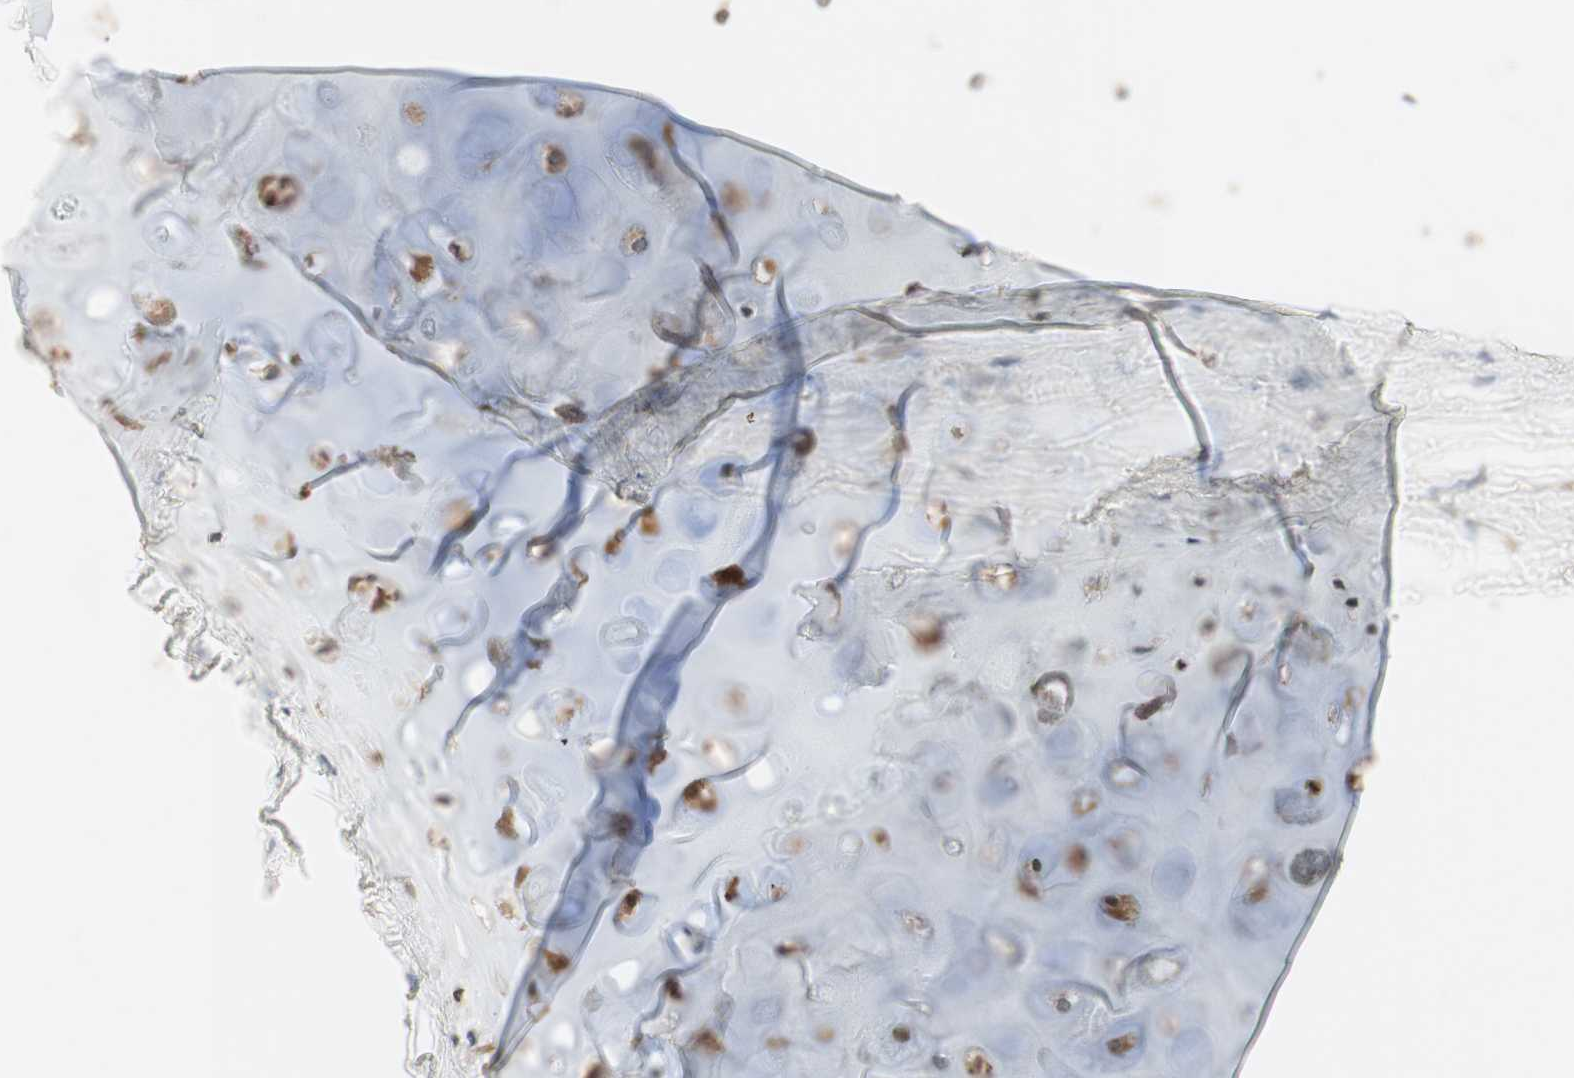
{"staining": {"intensity": "moderate", "quantity": ">75%", "location": "cytoplasmic/membranous"}, "tissue": "adipose tissue", "cell_type": "Adipocytes", "image_type": "normal", "snomed": [{"axis": "morphology", "description": "Normal tissue, NOS"}, {"axis": "topography", "description": "Cartilage tissue"}, {"axis": "topography", "description": "Bronchus"}], "caption": "A brown stain labels moderate cytoplasmic/membranous staining of a protein in adipocytes of benign human adipose tissue.", "gene": "GALT", "patient": {"sex": "female", "age": 73}}